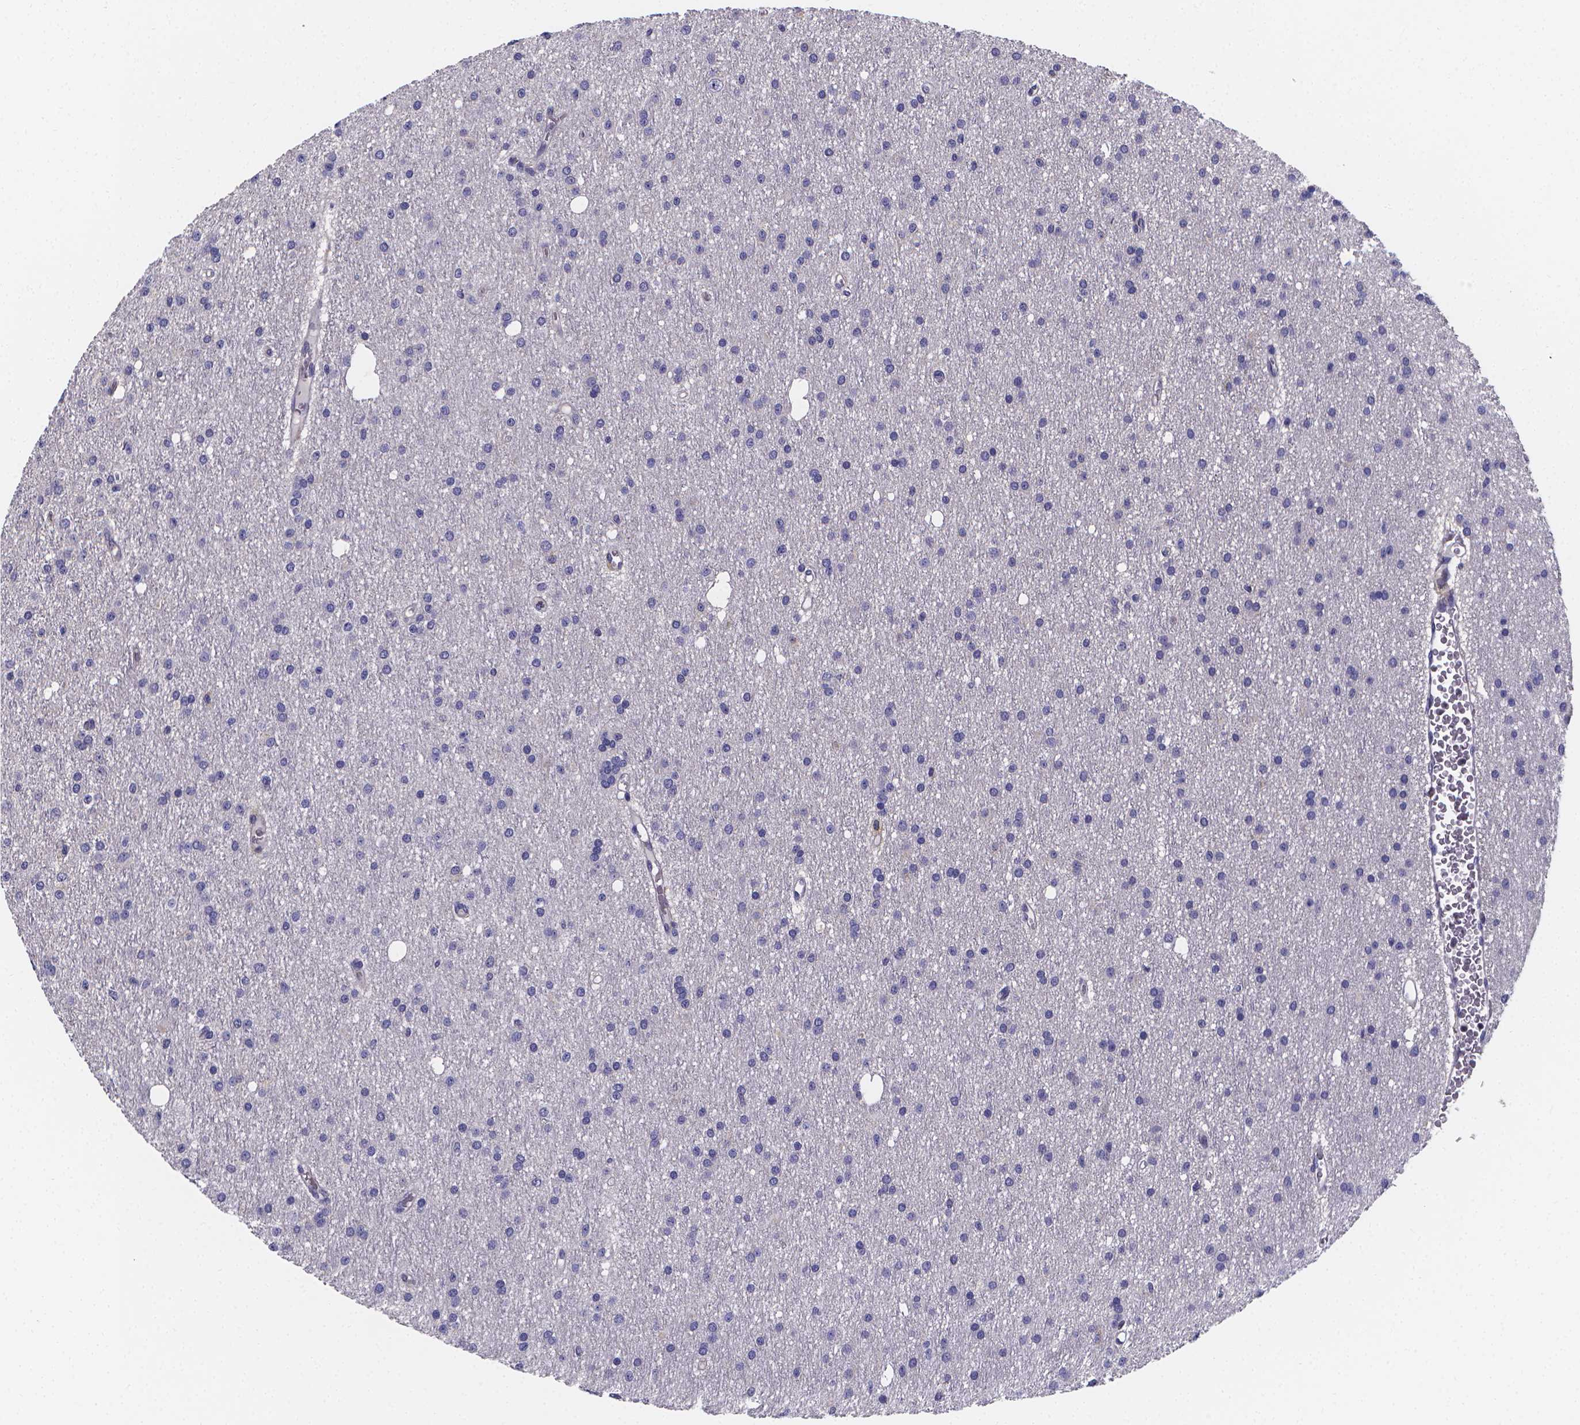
{"staining": {"intensity": "negative", "quantity": "none", "location": "none"}, "tissue": "glioma", "cell_type": "Tumor cells", "image_type": "cancer", "snomed": [{"axis": "morphology", "description": "Glioma, malignant, Low grade"}, {"axis": "topography", "description": "Brain"}], "caption": "Immunohistochemistry of glioma exhibits no positivity in tumor cells.", "gene": "PAH", "patient": {"sex": "male", "age": 27}}